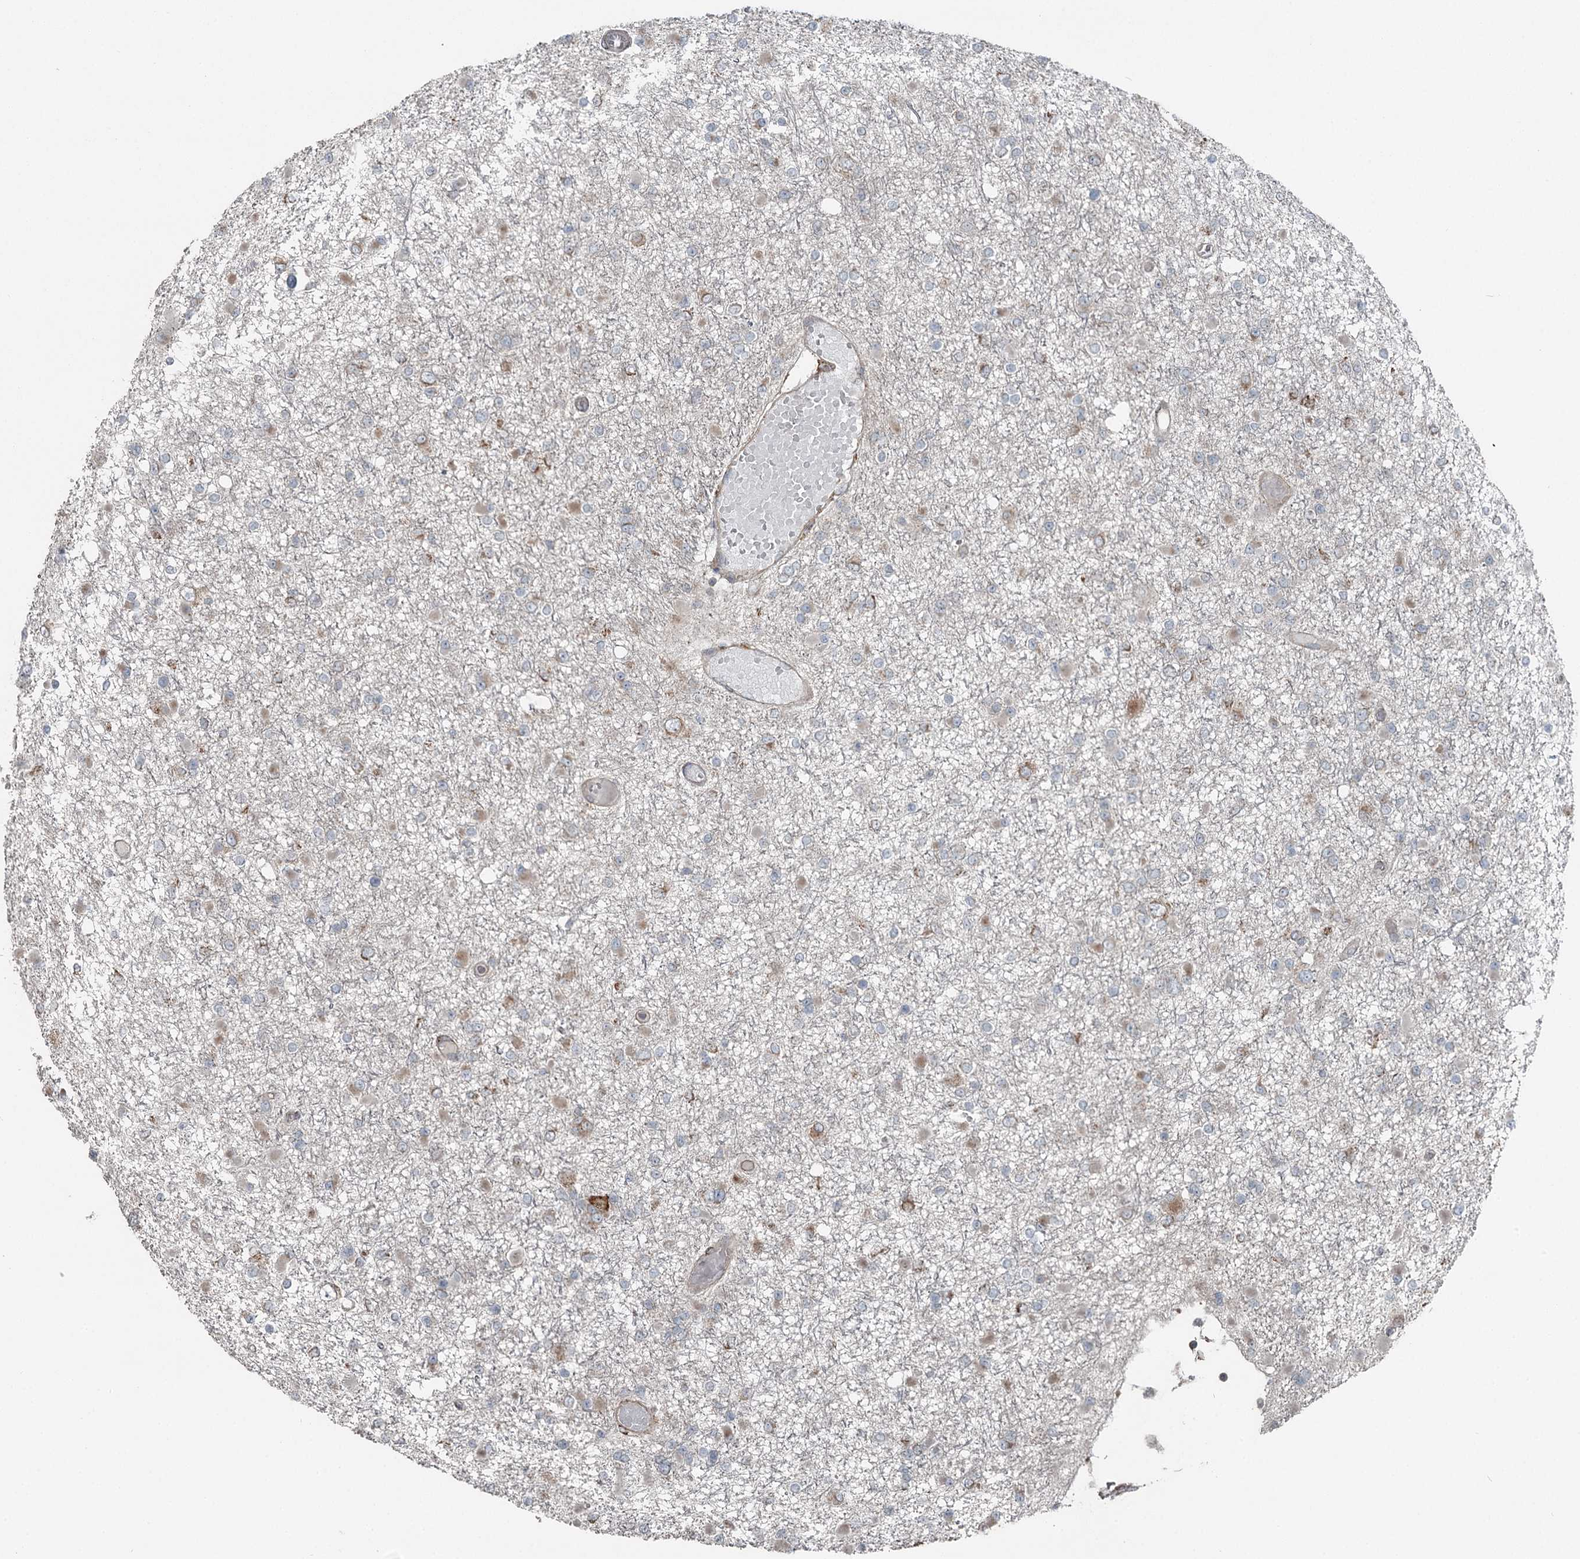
{"staining": {"intensity": "weak", "quantity": "<25%", "location": "cytoplasmic/membranous"}, "tissue": "glioma", "cell_type": "Tumor cells", "image_type": "cancer", "snomed": [{"axis": "morphology", "description": "Glioma, malignant, Low grade"}, {"axis": "topography", "description": "Brain"}], "caption": "The histopathology image demonstrates no significant staining in tumor cells of glioma. The staining was performed using DAB (3,3'-diaminobenzidine) to visualize the protein expression in brown, while the nuclei were stained in blue with hematoxylin (Magnification: 20x).", "gene": "RASSF8", "patient": {"sex": "female", "age": 22}}